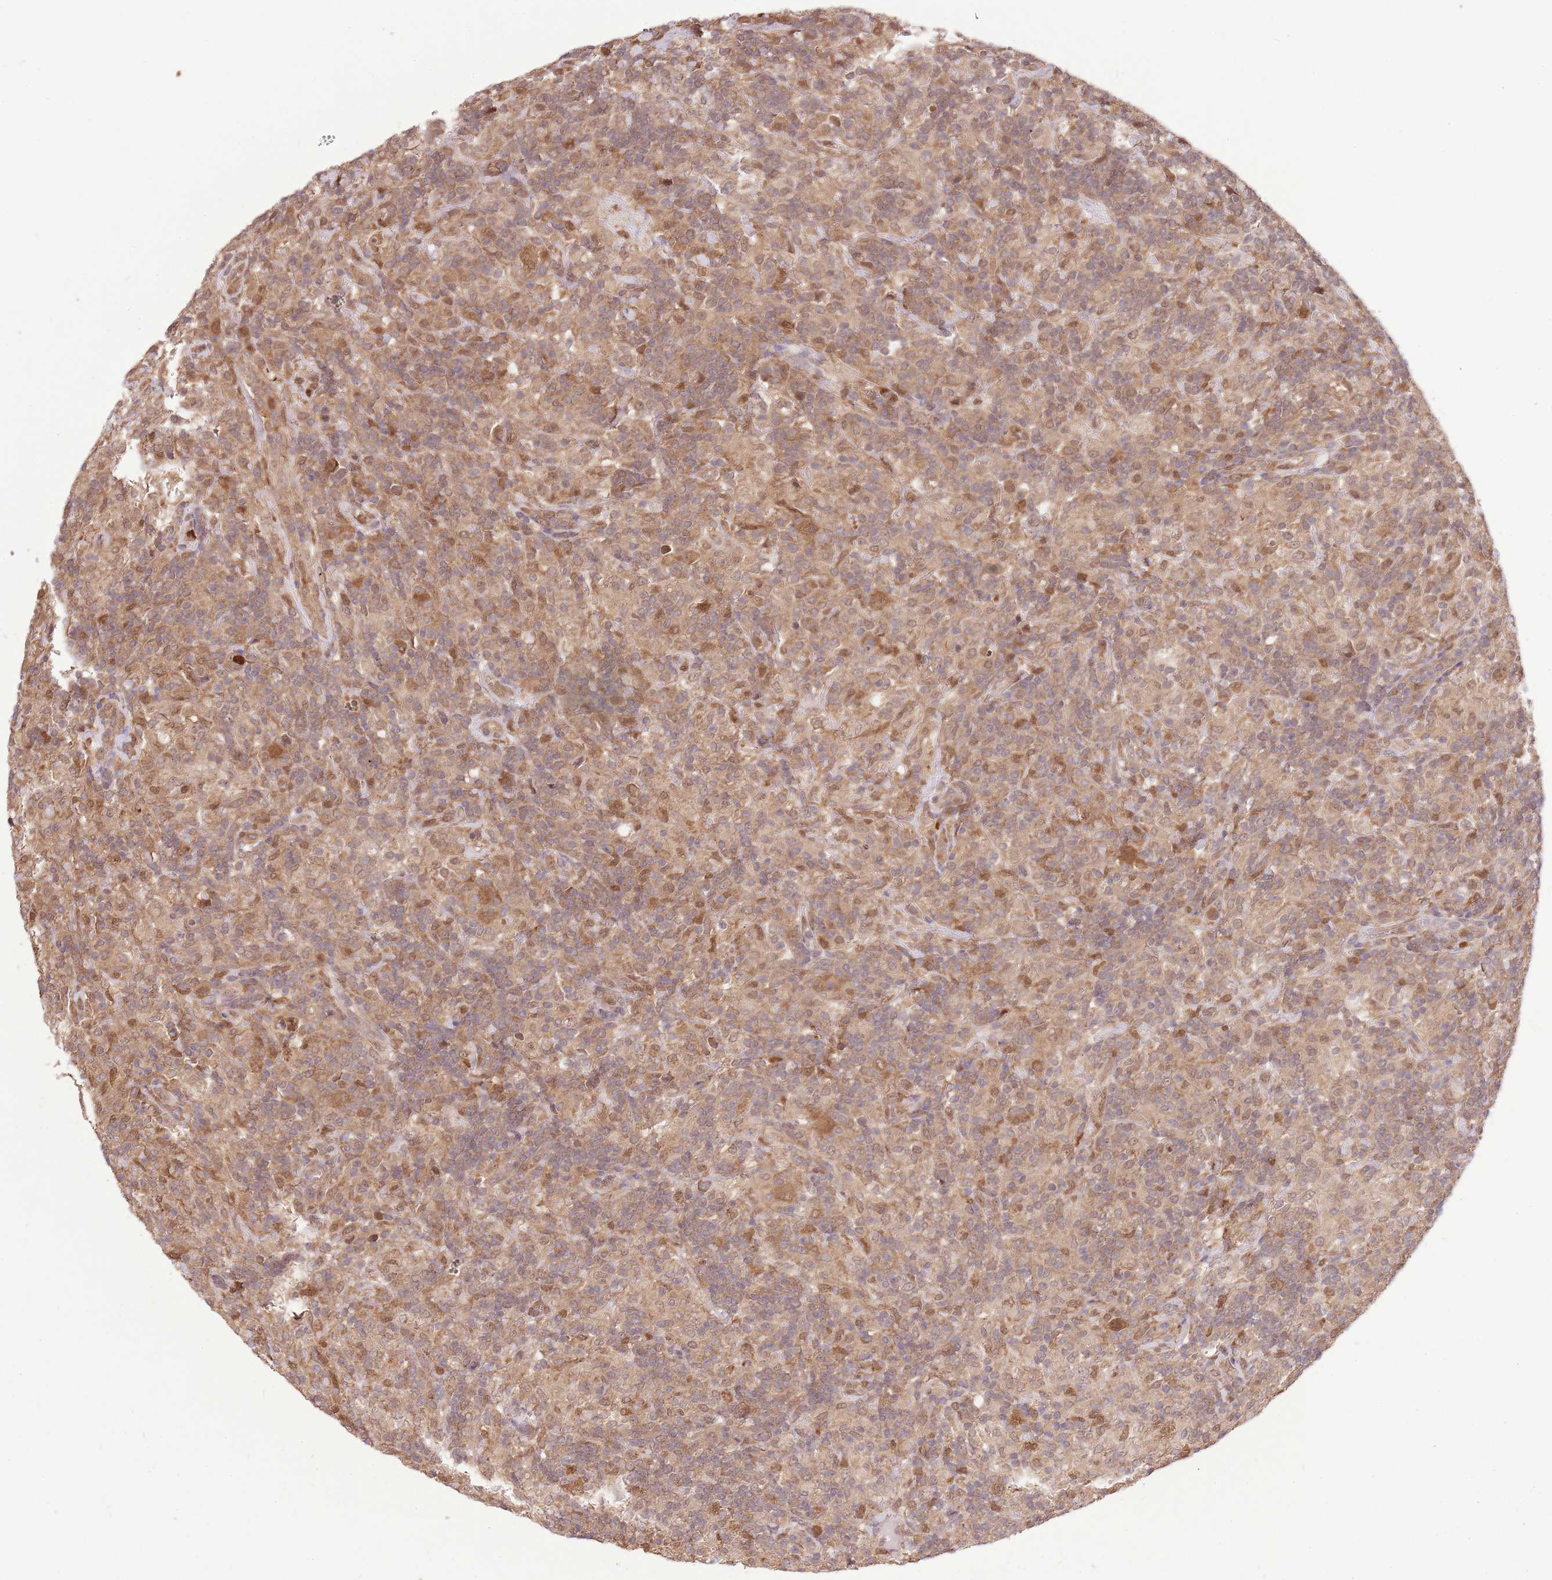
{"staining": {"intensity": "moderate", "quantity": ">75%", "location": "cytoplasmic/membranous"}, "tissue": "lymphoma", "cell_type": "Tumor cells", "image_type": "cancer", "snomed": [{"axis": "morphology", "description": "Hodgkin's disease, NOS"}, {"axis": "topography", "description": "Lymph node"}], "caption": "Protein staining demonstrates moderate cytoplasmic/membranous staining in approximately >75% of tumor cells in lymphoma.", "gene": "AMIGO1", "patient": {"sex": "male", "age": 70}}